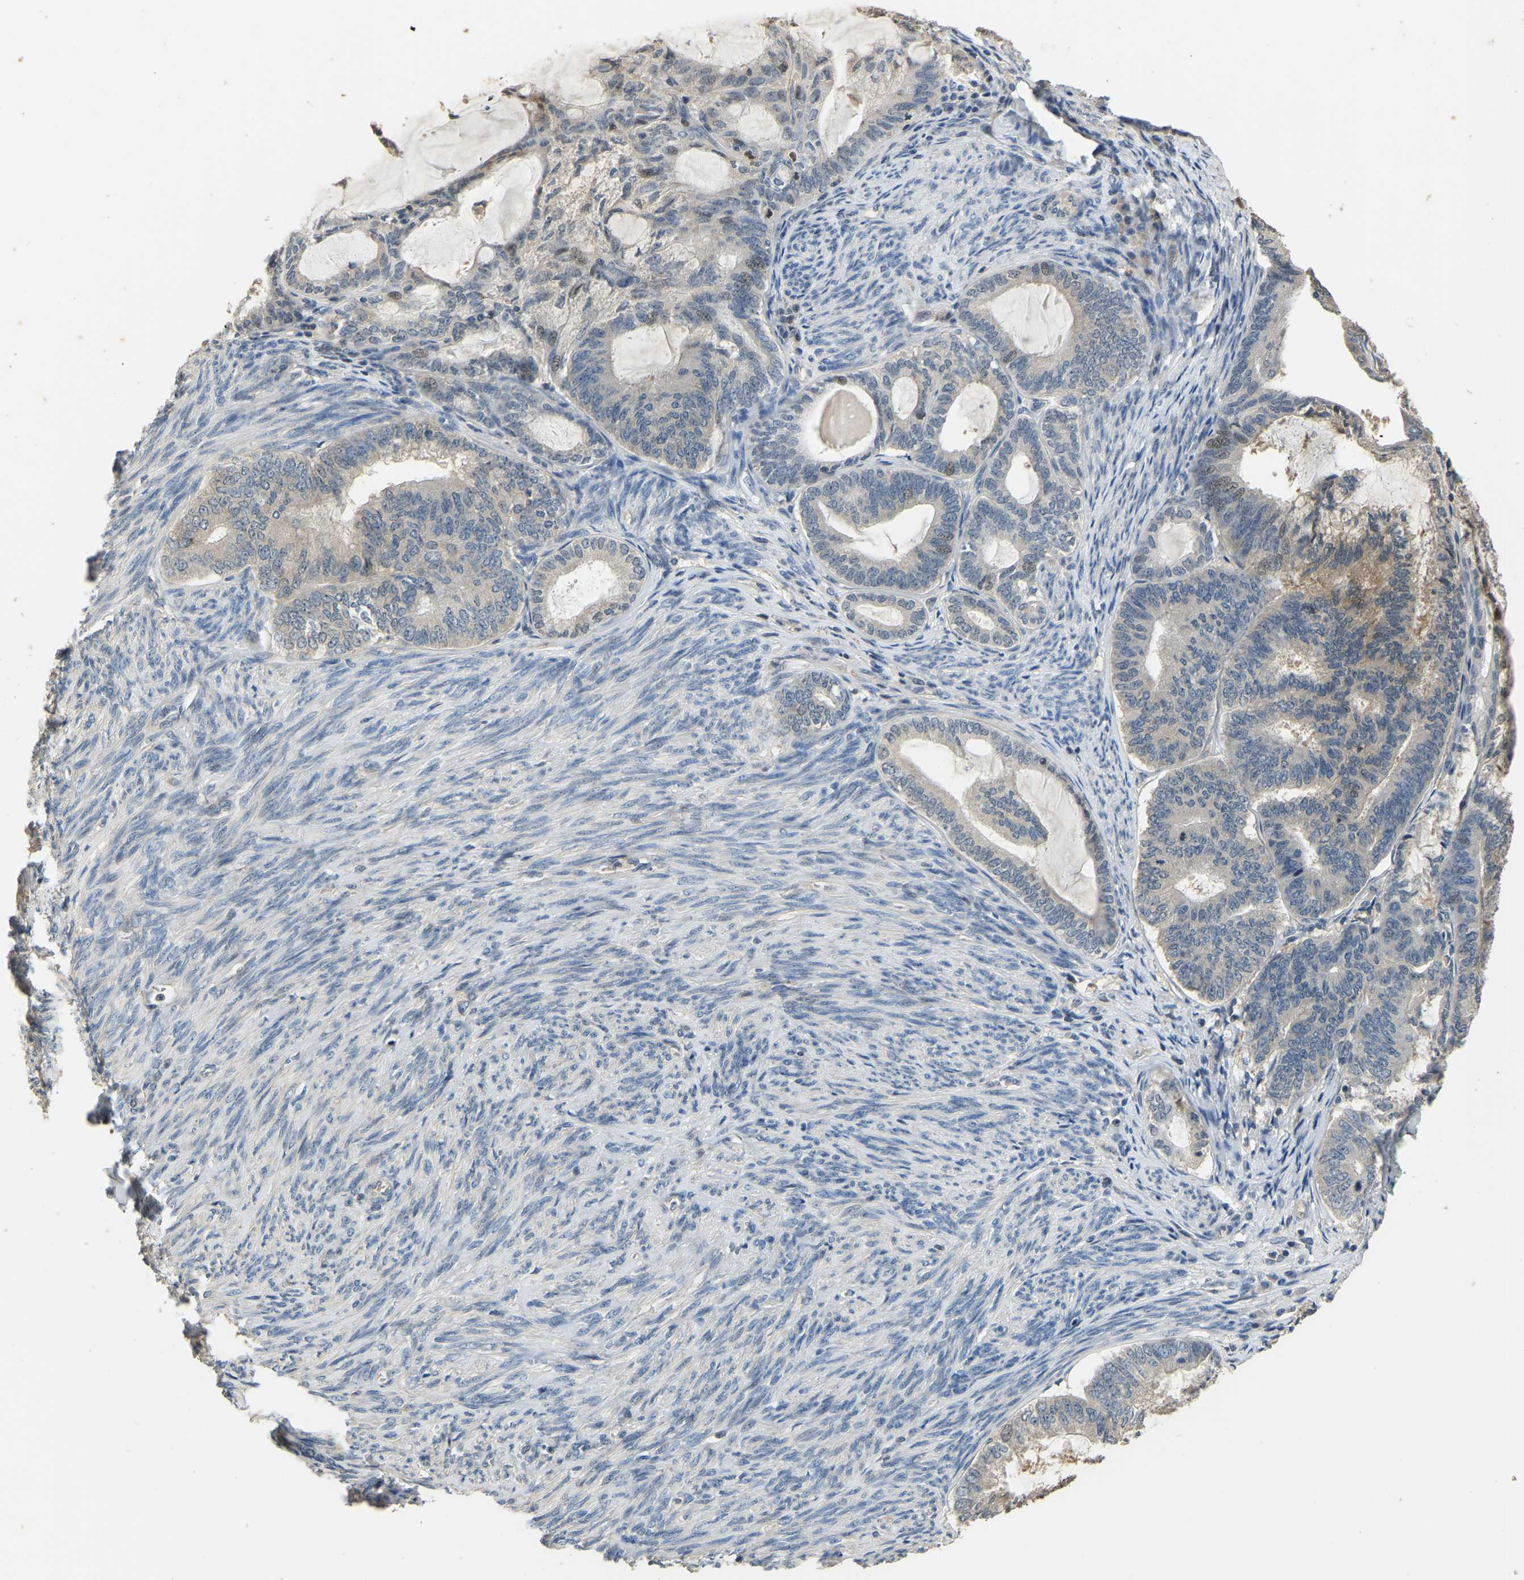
{"staining": {"intensity": "negative", "quantity": "none", "location": "none"}, "tissue": "endometrial cancer", "cell_type": "Tumor cells", "image_type": "cancer", "snomed": [{"axis": "morphology", "description": "Adenocarcinoma, NOS"}, {"axis": "topography", "description": "Endometrium"}], "caption": "IHC micrograph of adenocarcinoma (endometrial) stained for a protein (brown), which exhibits no staining in tumor cells. (Brightfield microscopy of DAB (3,3'-diaminobenzidine) IHC at high magnification).", "gene": "TUFM", "patient": {"sex": "female", "age": 86}}